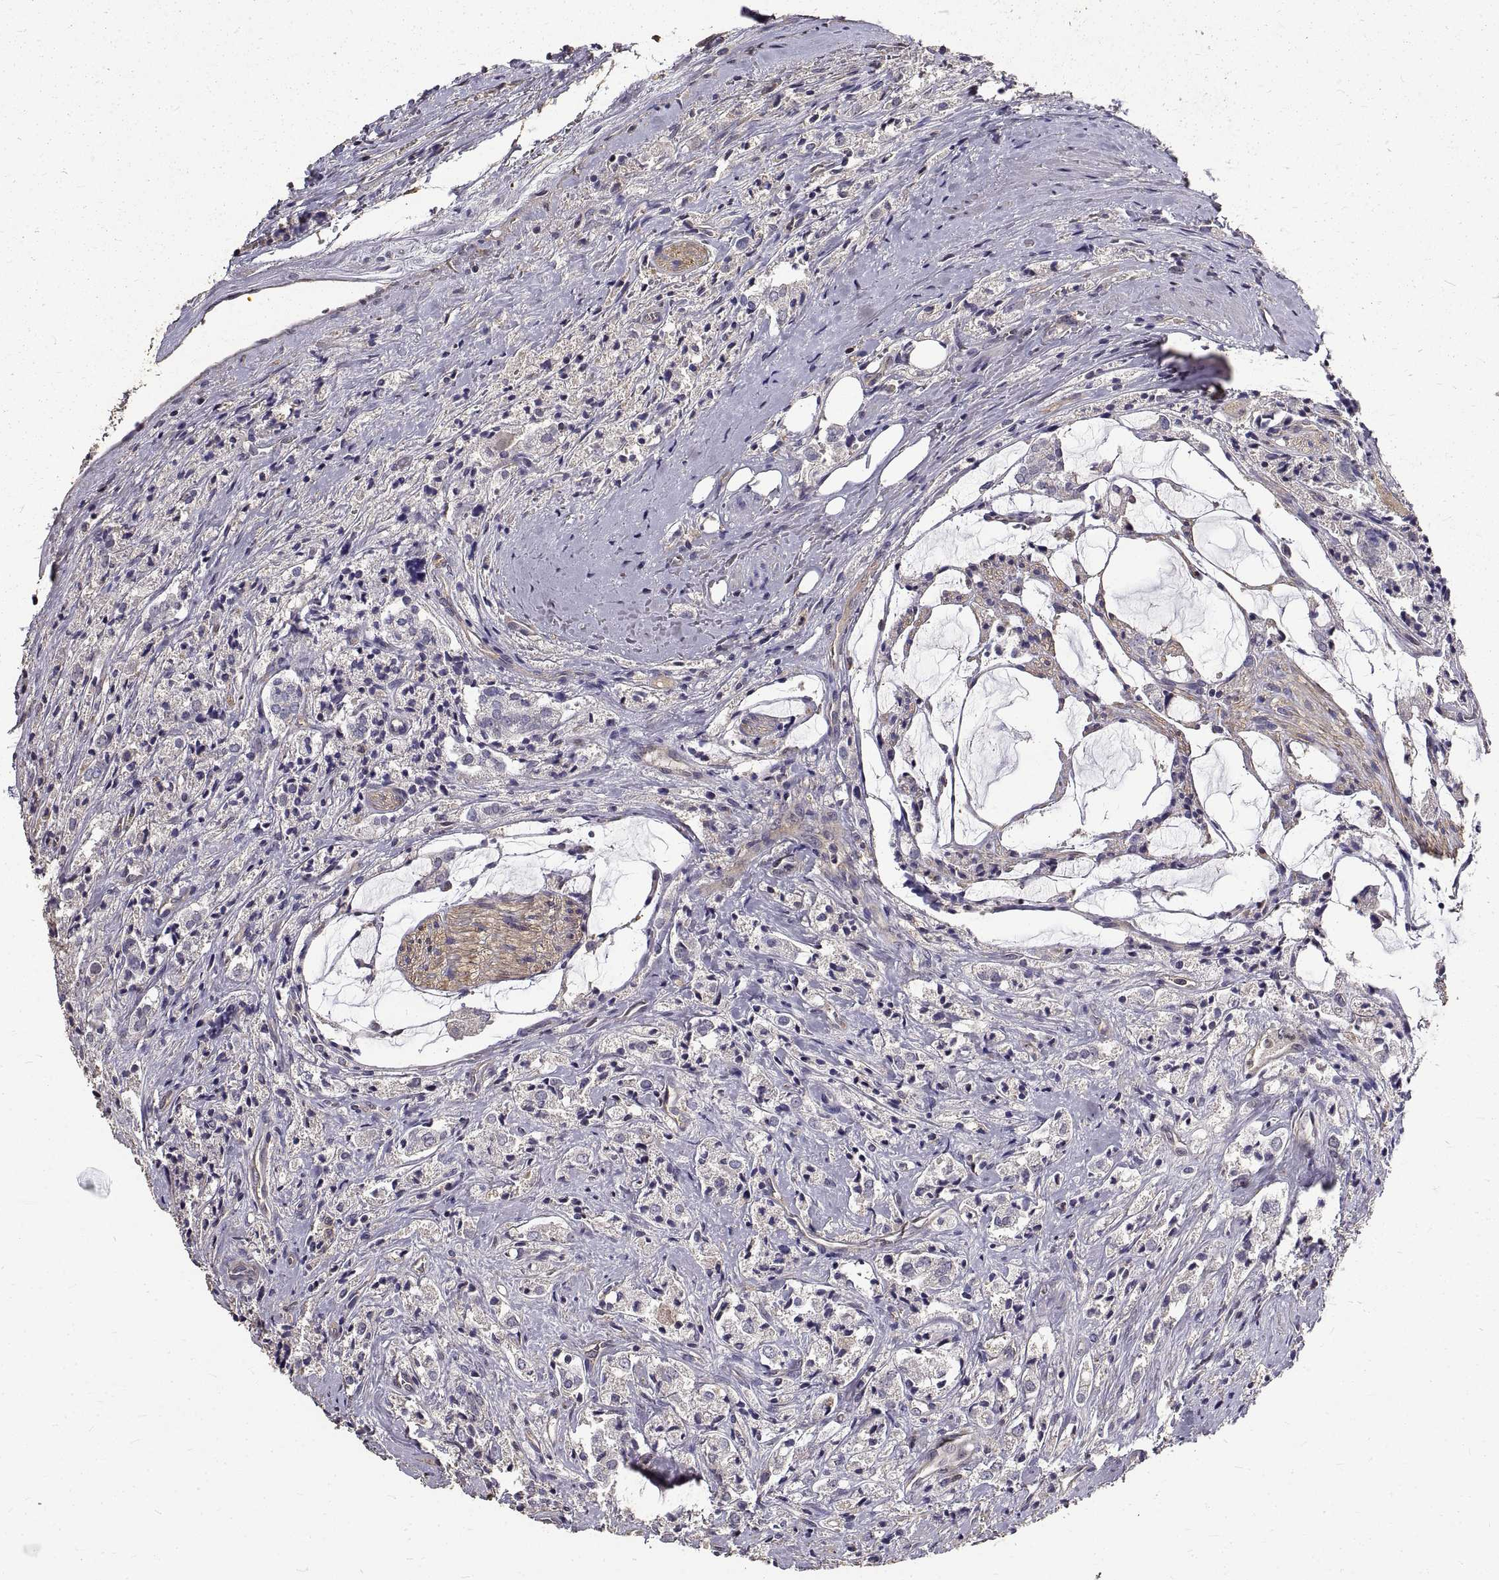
{"staining": {"intensity": "negative", "quantity": "none", "location": "none"}, "tissue": "prostate cancer", "cell_type": "Tumor cells", "image_type": "cancer", "snomed": [{"axis": "morphology", "description": "Adenocarcinoma, NOS"}, {"axis": "topography", "description": "Prostate"}], "caption": "Immunohistochemistry histopathology image of adenocarcinoma (prostate) stained for a protein (brown), which demonstrates no positivity in tumor cells.", "gene": "PEA15", "patient": {"sex": "male", "age": 66}}